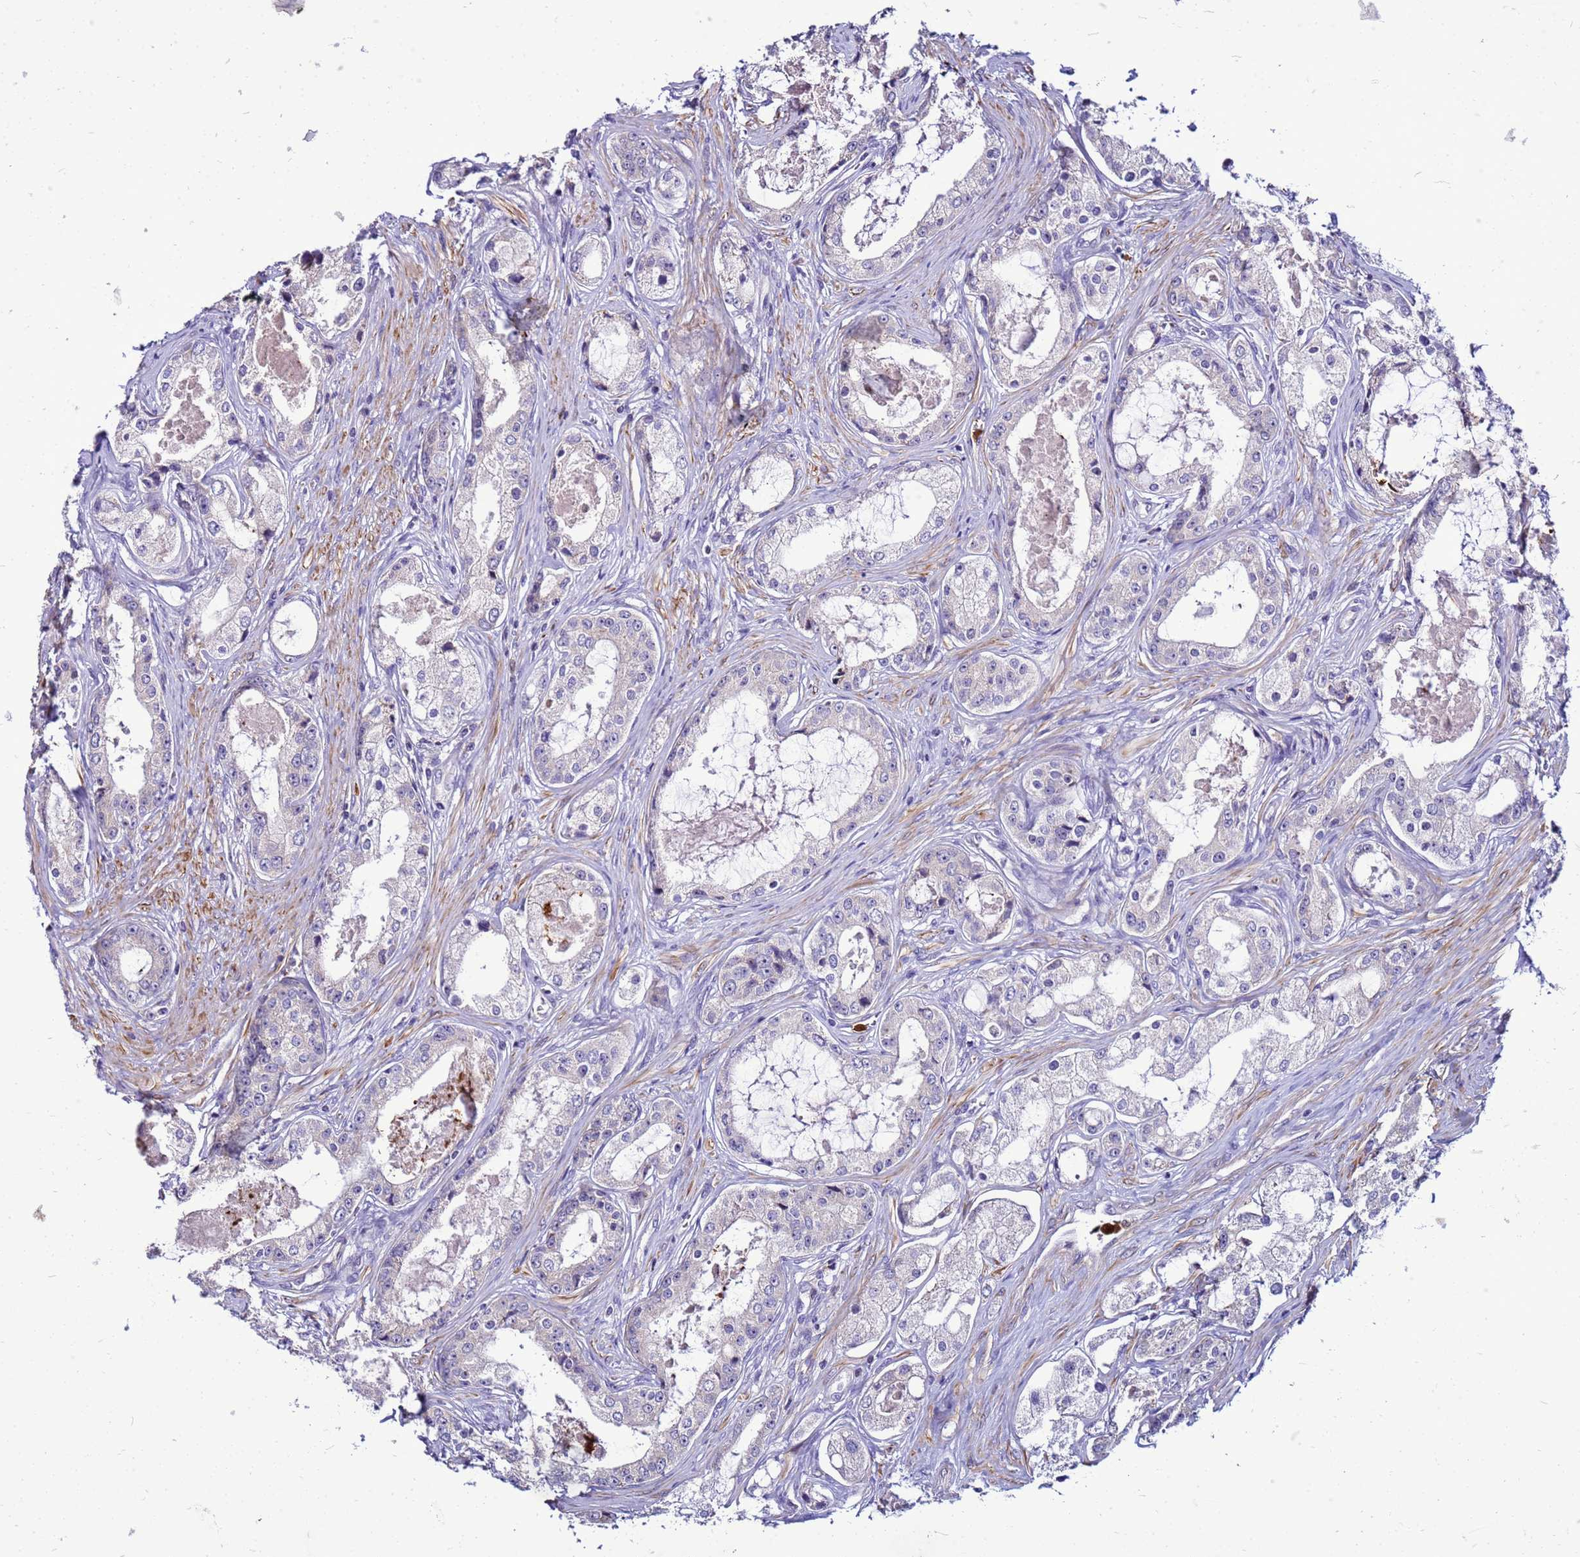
{"staining": {"intensity": "negative", "quantity": "none", "location": "none"}, "tissue": "prostate cancer", "cell_type": "Tumor cells", "image_type": "cancer", "snomed": [{"axis": "morphology", "description": "Adenocarcinoma, Low grade"}, {"axis": "topography", "description": "Prostate"}], "caption": "A histopathology image of prostate cancer stained for a protein shows no brown staining in tumor cells.", "gene": "VPS4B", "patient": {"sex": "male", "age": 68}}